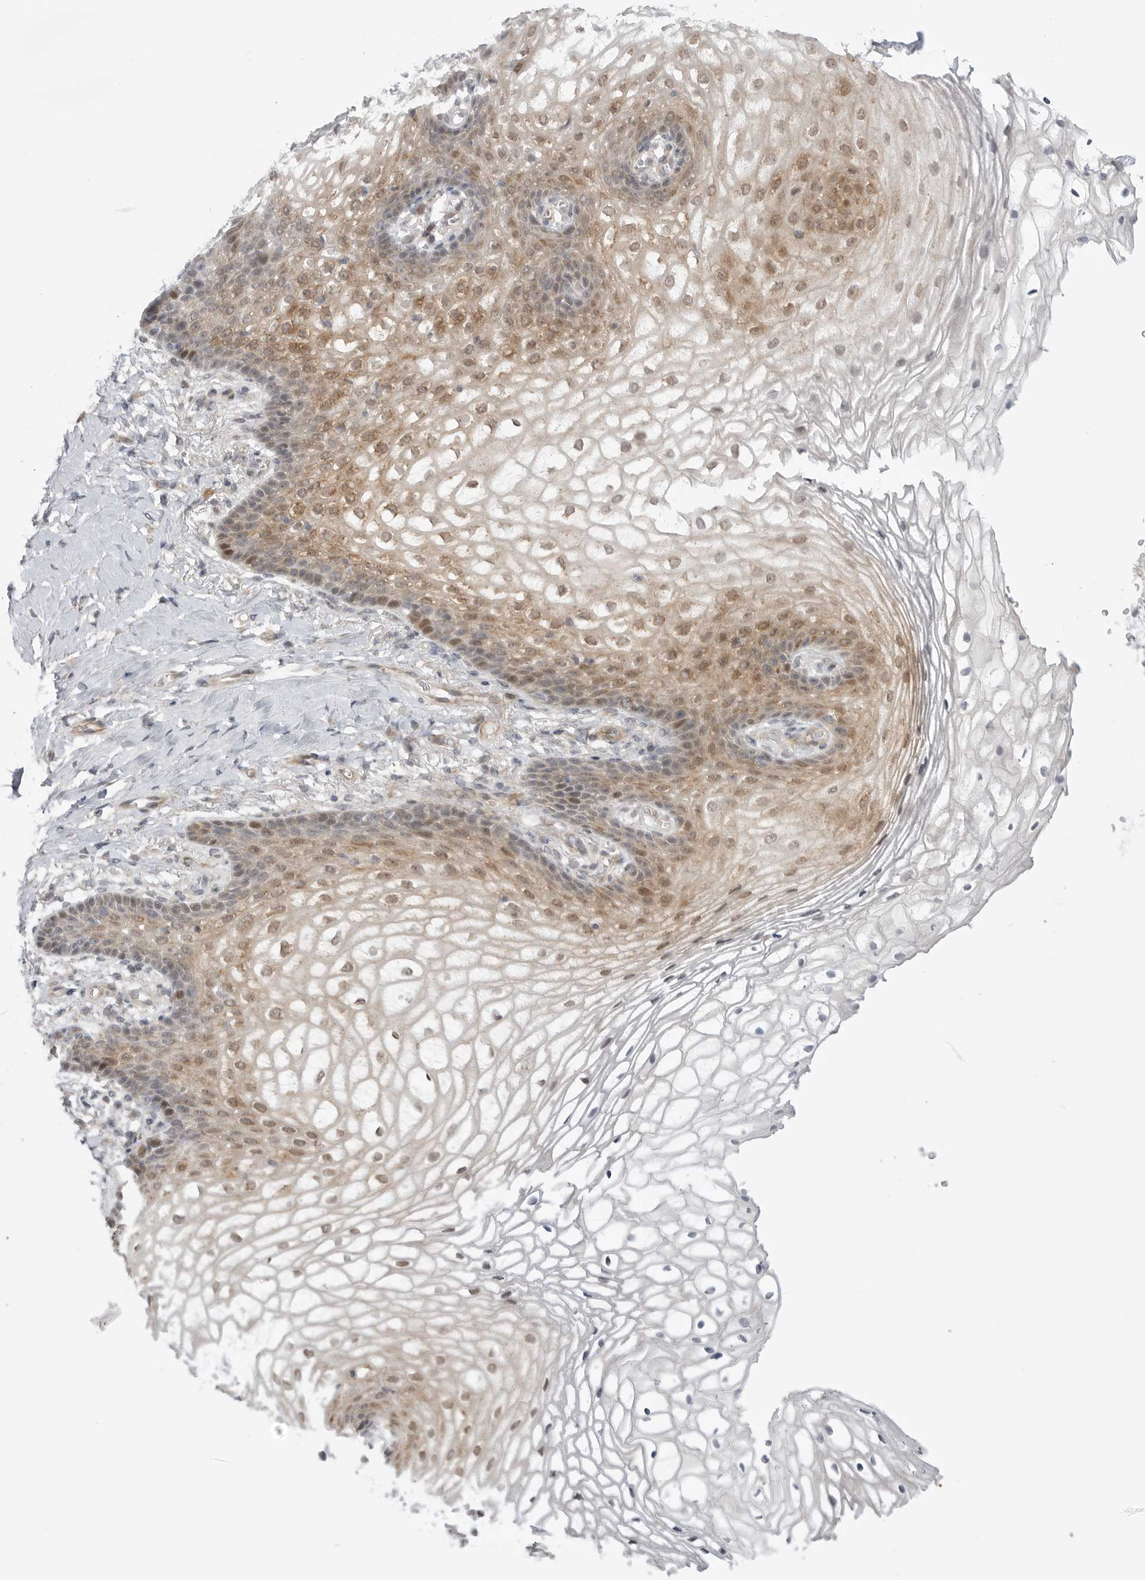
{"staining": {"intensity": "moderate", "quantity": ">75%", "location": "cytoplasmic/membranous,nuclear"}, "tissue": "vagina", "cell_type": "Squamous epithelial cells", "image_type": "normal", "snomed": [{"axis": "morphology", "description": "Normal tissue, NOS"}, {"axis": "topography", "description": "Vagina"}], "caption": "Approximately >75% of squamous epithelial cells in unremarkable human vagina show moderate cytoplasmic/membranous,nuclear protein expression as visualized by brown immunohistochemical staining.", "gene": "GGT6", "patient": {"sex": "female", "age": 60}}